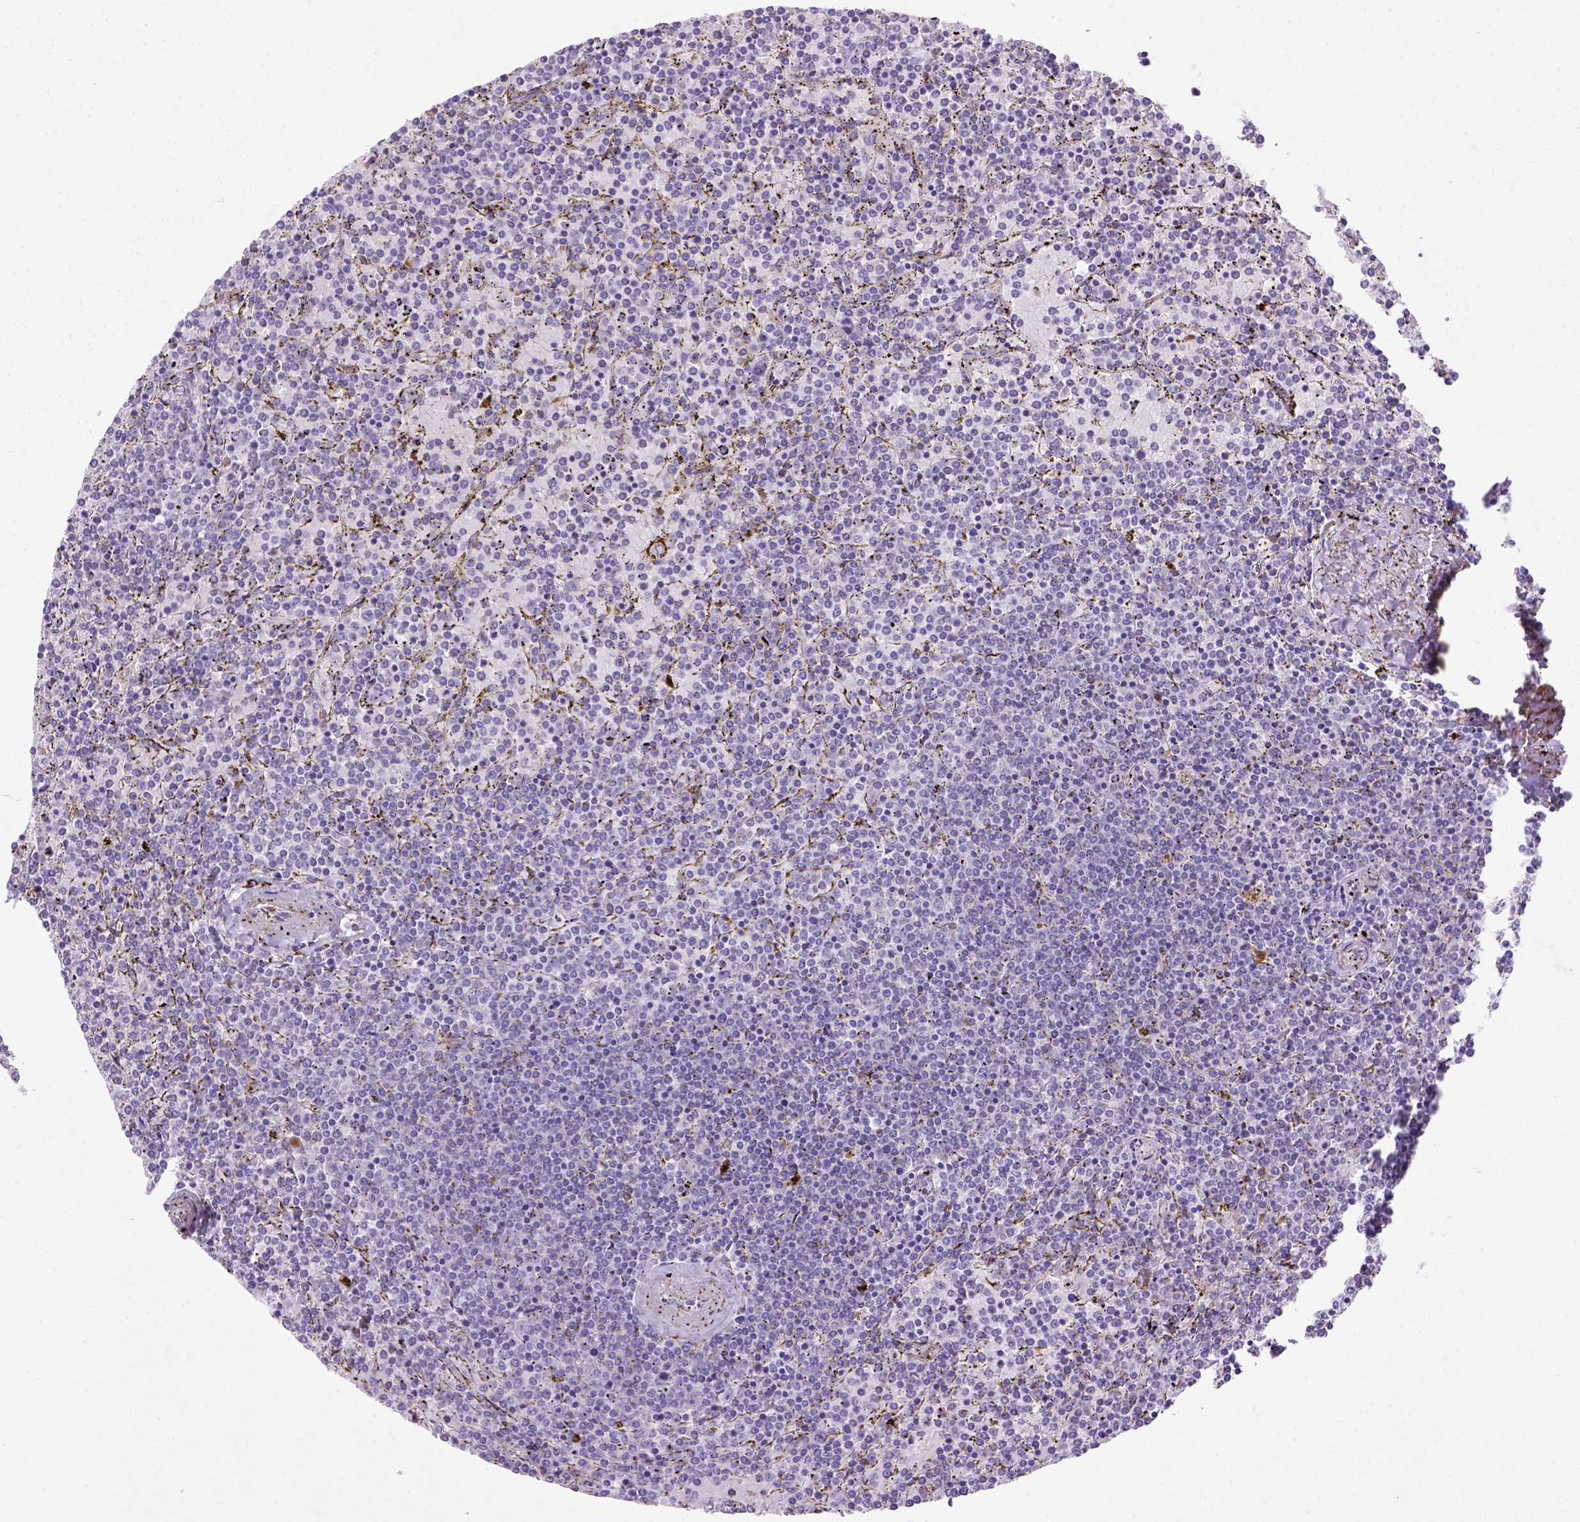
{"staining": {"intensity": "negative", "quantity": "none", "location": "none"}, "tissue": "lymphoma", "cell_type": "Tumor cells", "image_type": "cancer", "snomed": [{"axis": "morphology", "description": "Malignant lymphoma, non-Hodgkin's type, Low grade"}, {"axis": "topography", "description": "Spleen"}], "caption": "This is an IHC image of human low-grade malignant lymphoma, non-Hodgkin's type. There is no staining in tumor cells.", "gene": "NUDT2", "patient": {"sex": "female", "age": 77}}